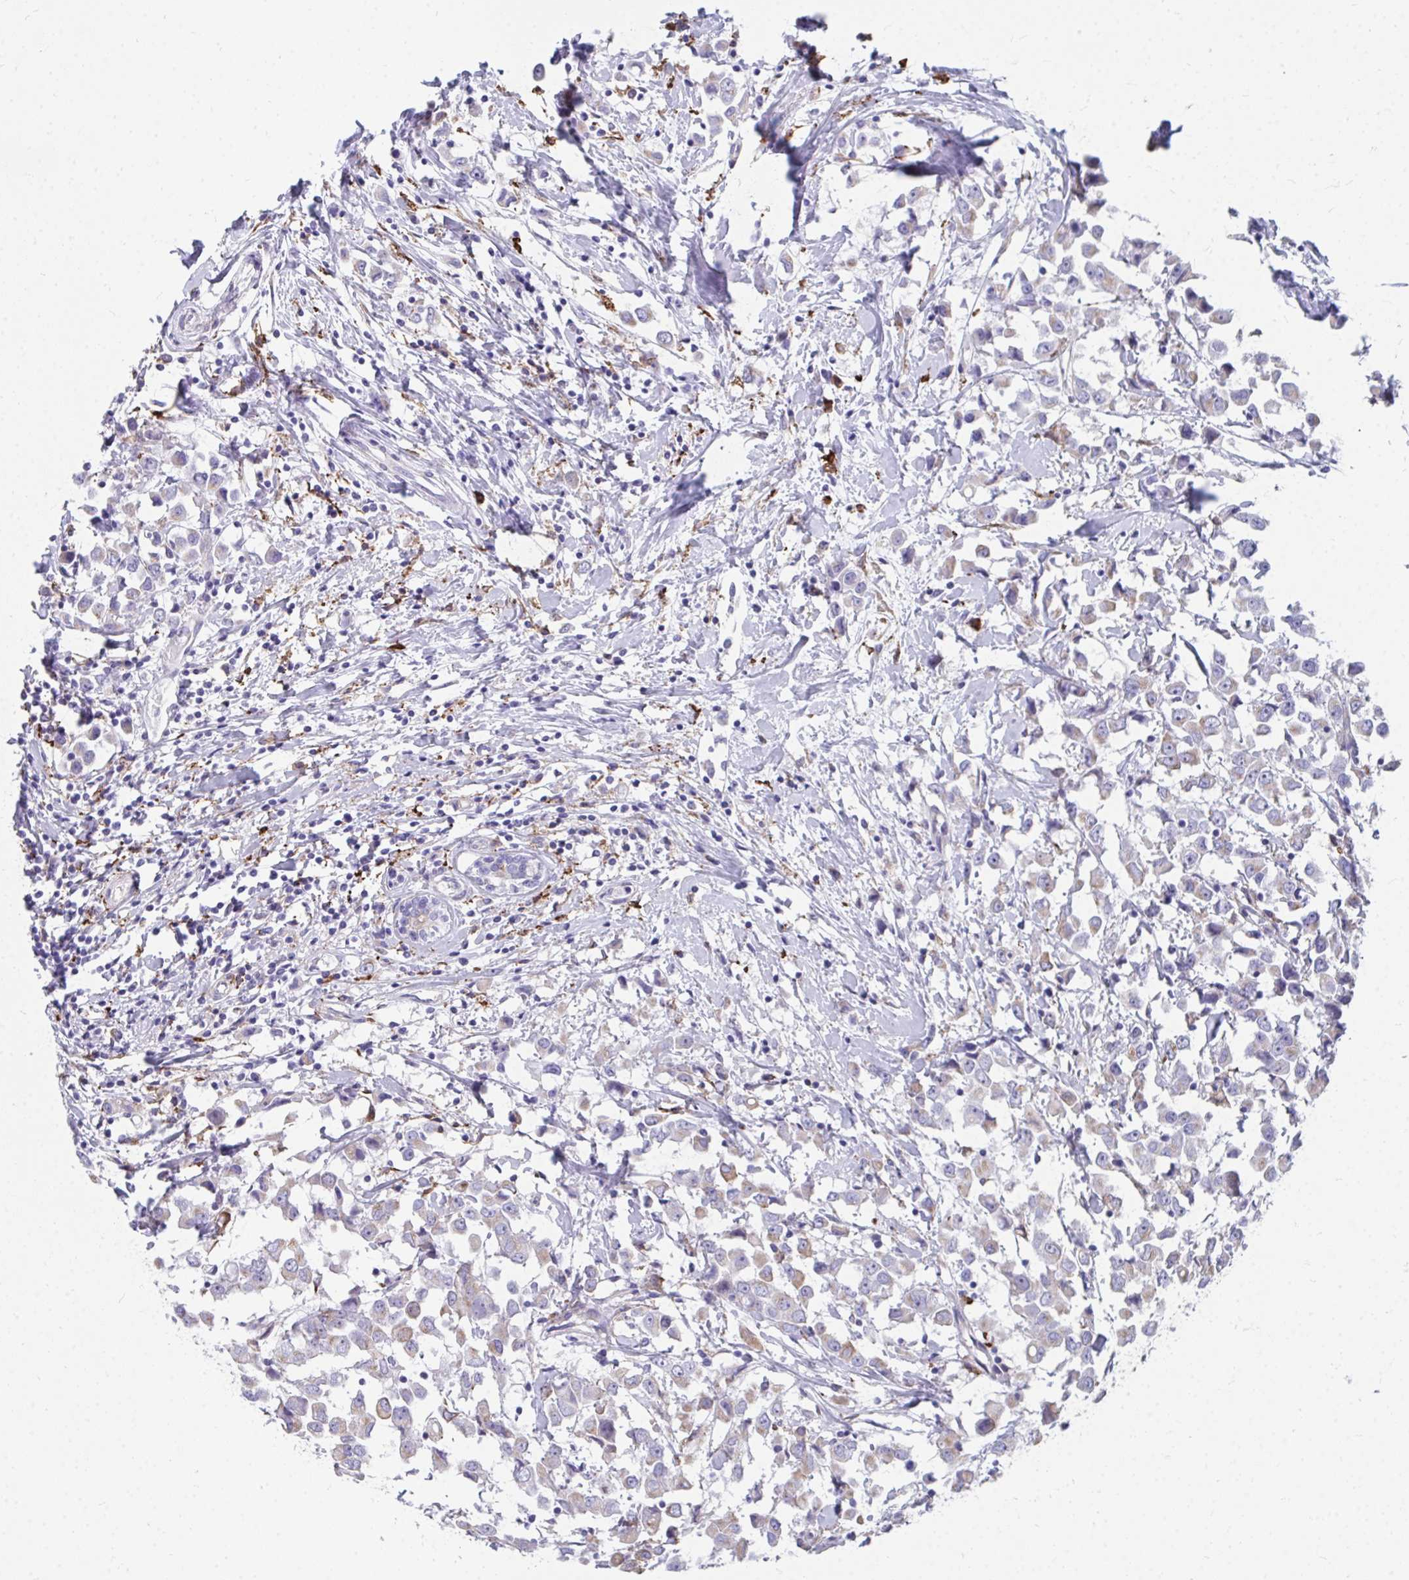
{"staining": {"intensity": "weak", "quantity": "25%-75%", "location": "cytoplasmic/membranous"}, "tissue": "breast cancer", "cell_type": "Tumor cells", "image_type": "cancer", "snomed": [{"axis": "morphology", "description": "Duct carcinoma"}, {"axis": "topography", "description": "Breast"}], "caption": "Immunohistochemical staining of human breast intraductal carcinoma exhibits weak cytoplasmic/membranous protein expression in about 25%-75% of tumor cells.", "gene": "CD163", "patient": {"sex": "female", "age": 61}}